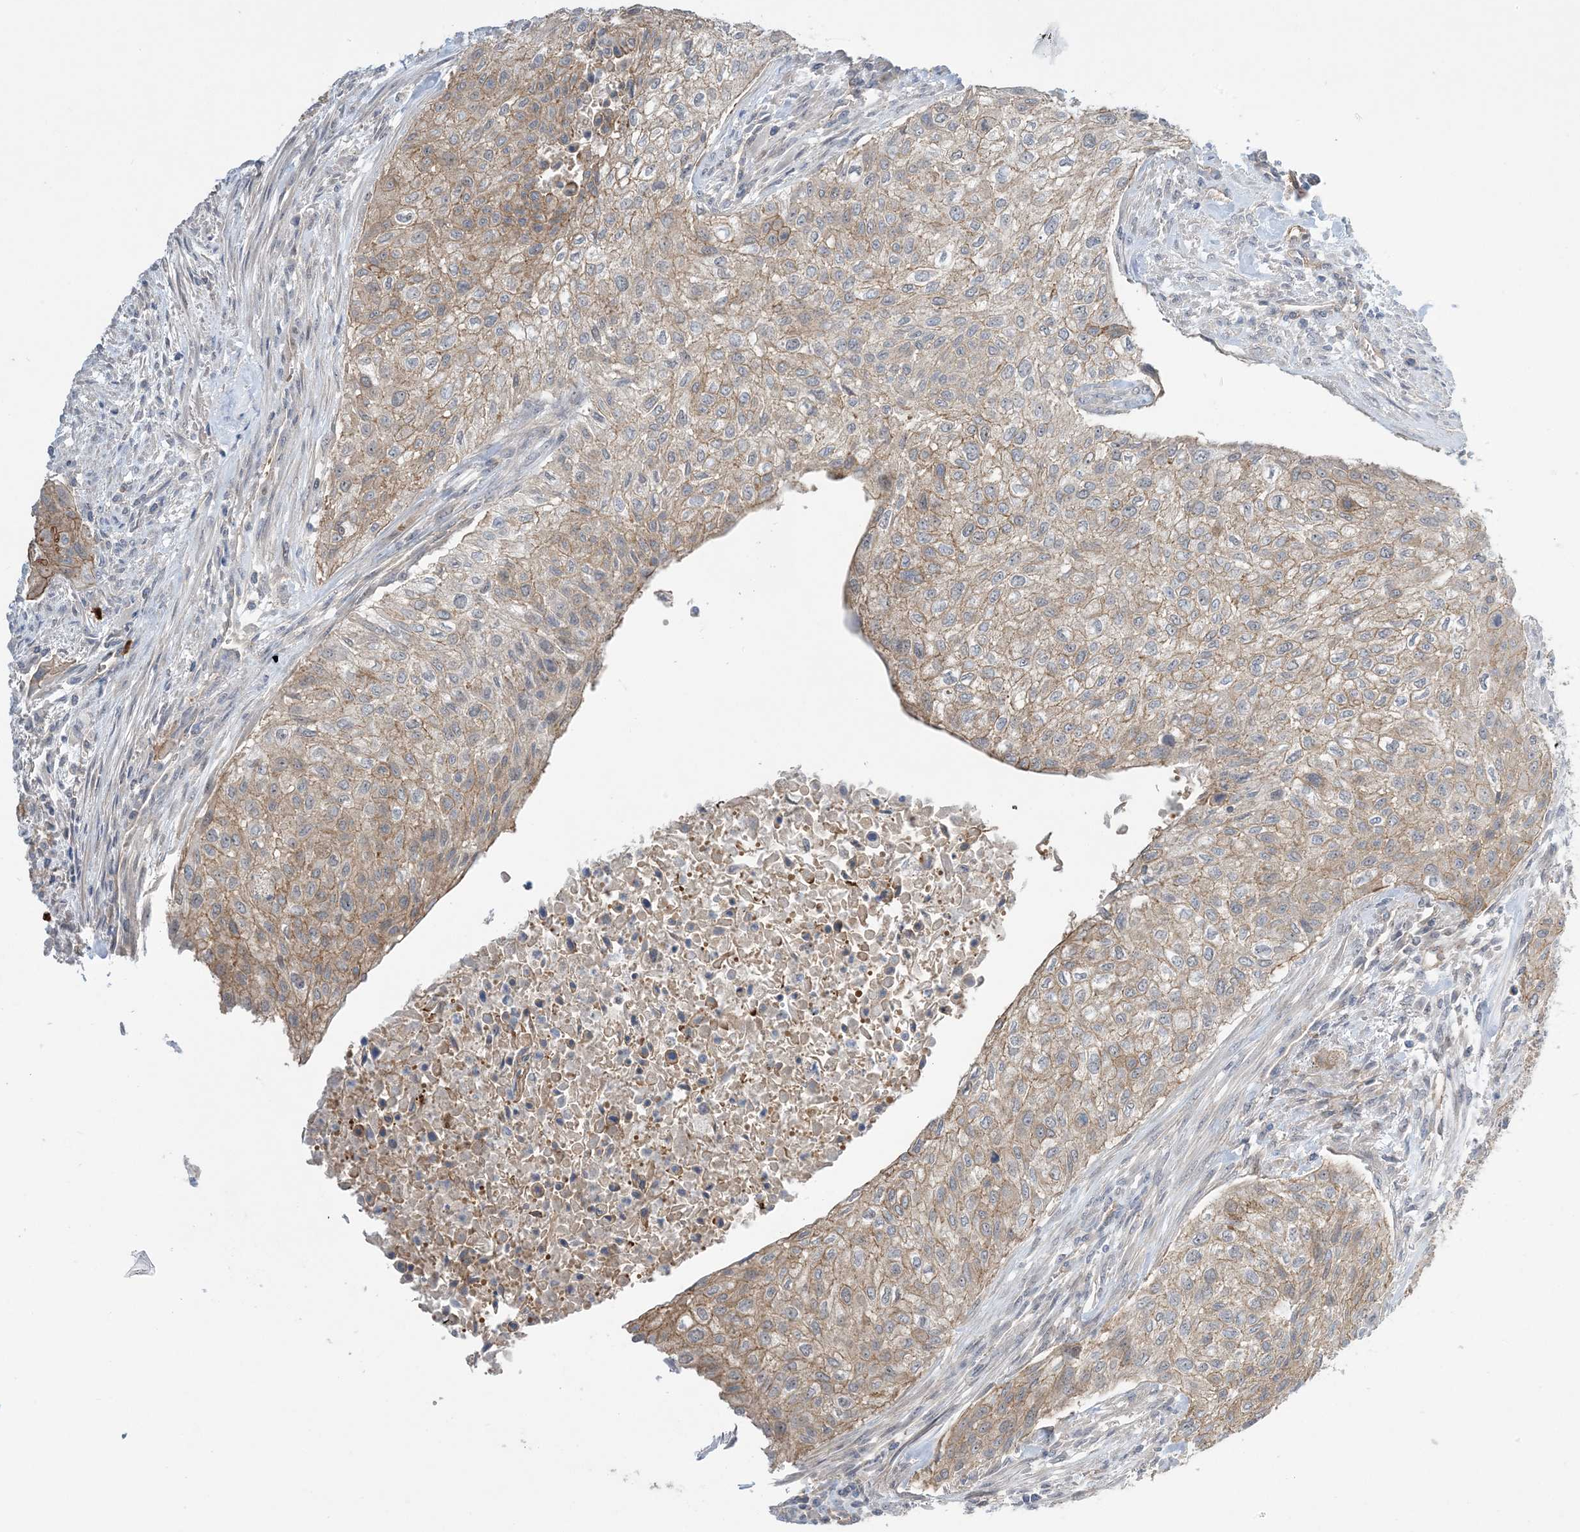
{"staining": {"intensity": "moderate", "quantity": ">75%", "location": "cytoplasmic/membranous"}, "tissue": "urothelial cancer", "cell_type": "Tumor cells", "image_type": "cancer", "snomed": [{"axis": "morphology", "description": "Urothelial carcinoma, High grade"}, {"axis": "topography", "description": "Urinary bladder"}], "caption": "DAB (3,3'-diaminobenzidine) immunohistochemical staining of human urothelial cancer demonstrates moderate cytoplasmic/membranous protein staining in approximately >75% of tumor cells.", "gene": "AOC1", "patient": {"sex": "male", "age": 35}}